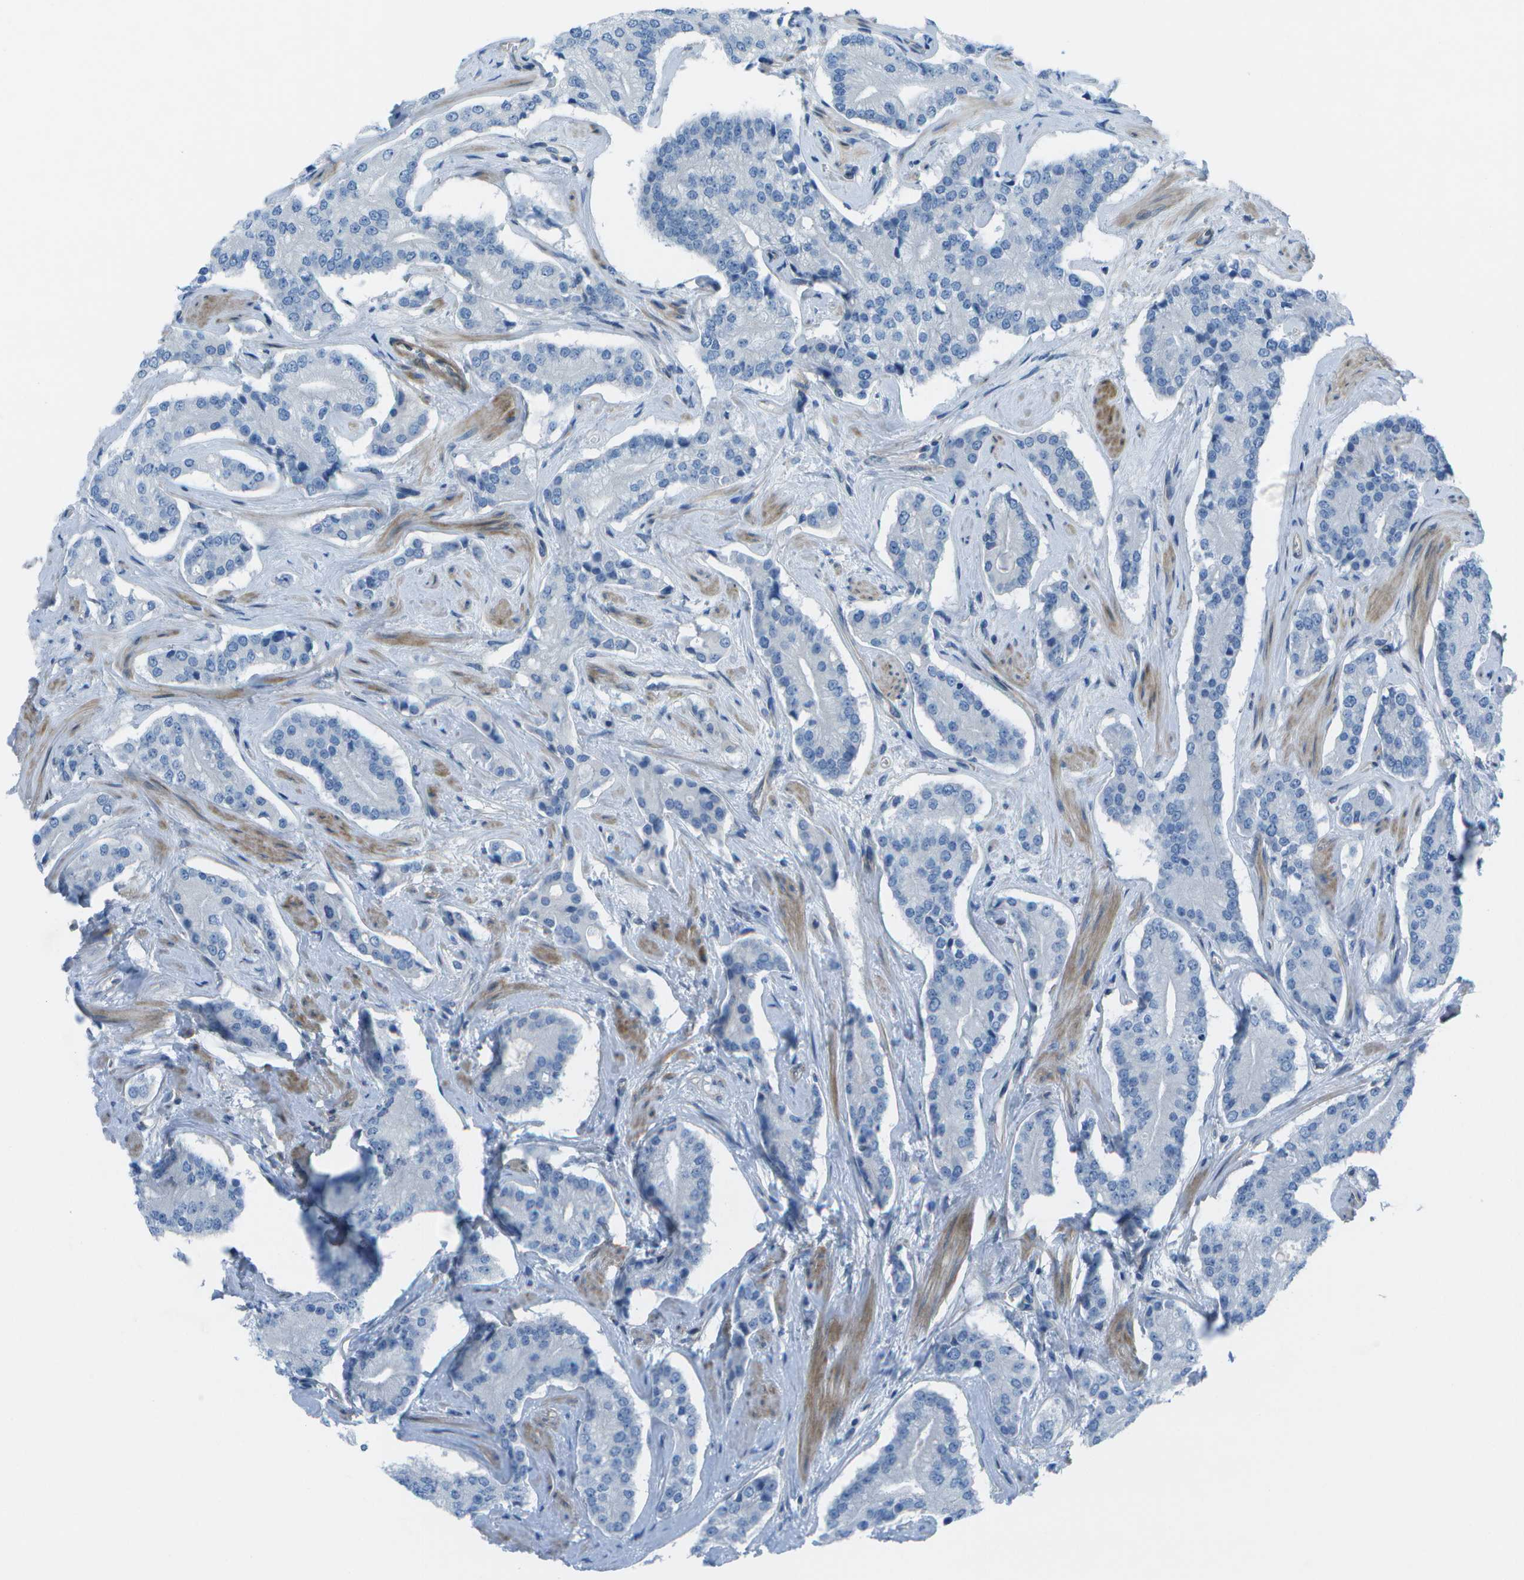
{"staining": {"intensity": "negative", "quantity": "none", "location": "none"}, "tissue": "prostate cancer", "cell_type": "Tumor cells", "image_type": "cancer", "snomed": [{"axis": "morphology", "description": "Normal tissue, NOS"}, {"axis": "morphology", "description": "Adenocarcinoma, High grade"}, {"axis": "topography", "description": "Prostate"}, {"axis": "topography", "description": "Seminal veicle"}], "caption": "Immunohistochemistry (IHC) histopathology image of prostate cancer (high-grade adenocarcinoma) stained for a protein (brown), which displays no expression in tumor cells. (DAB IHC with hematoxylin counter stain).", "gene": "SORBS3", "patient": {"sex": "male", "age": 55}}